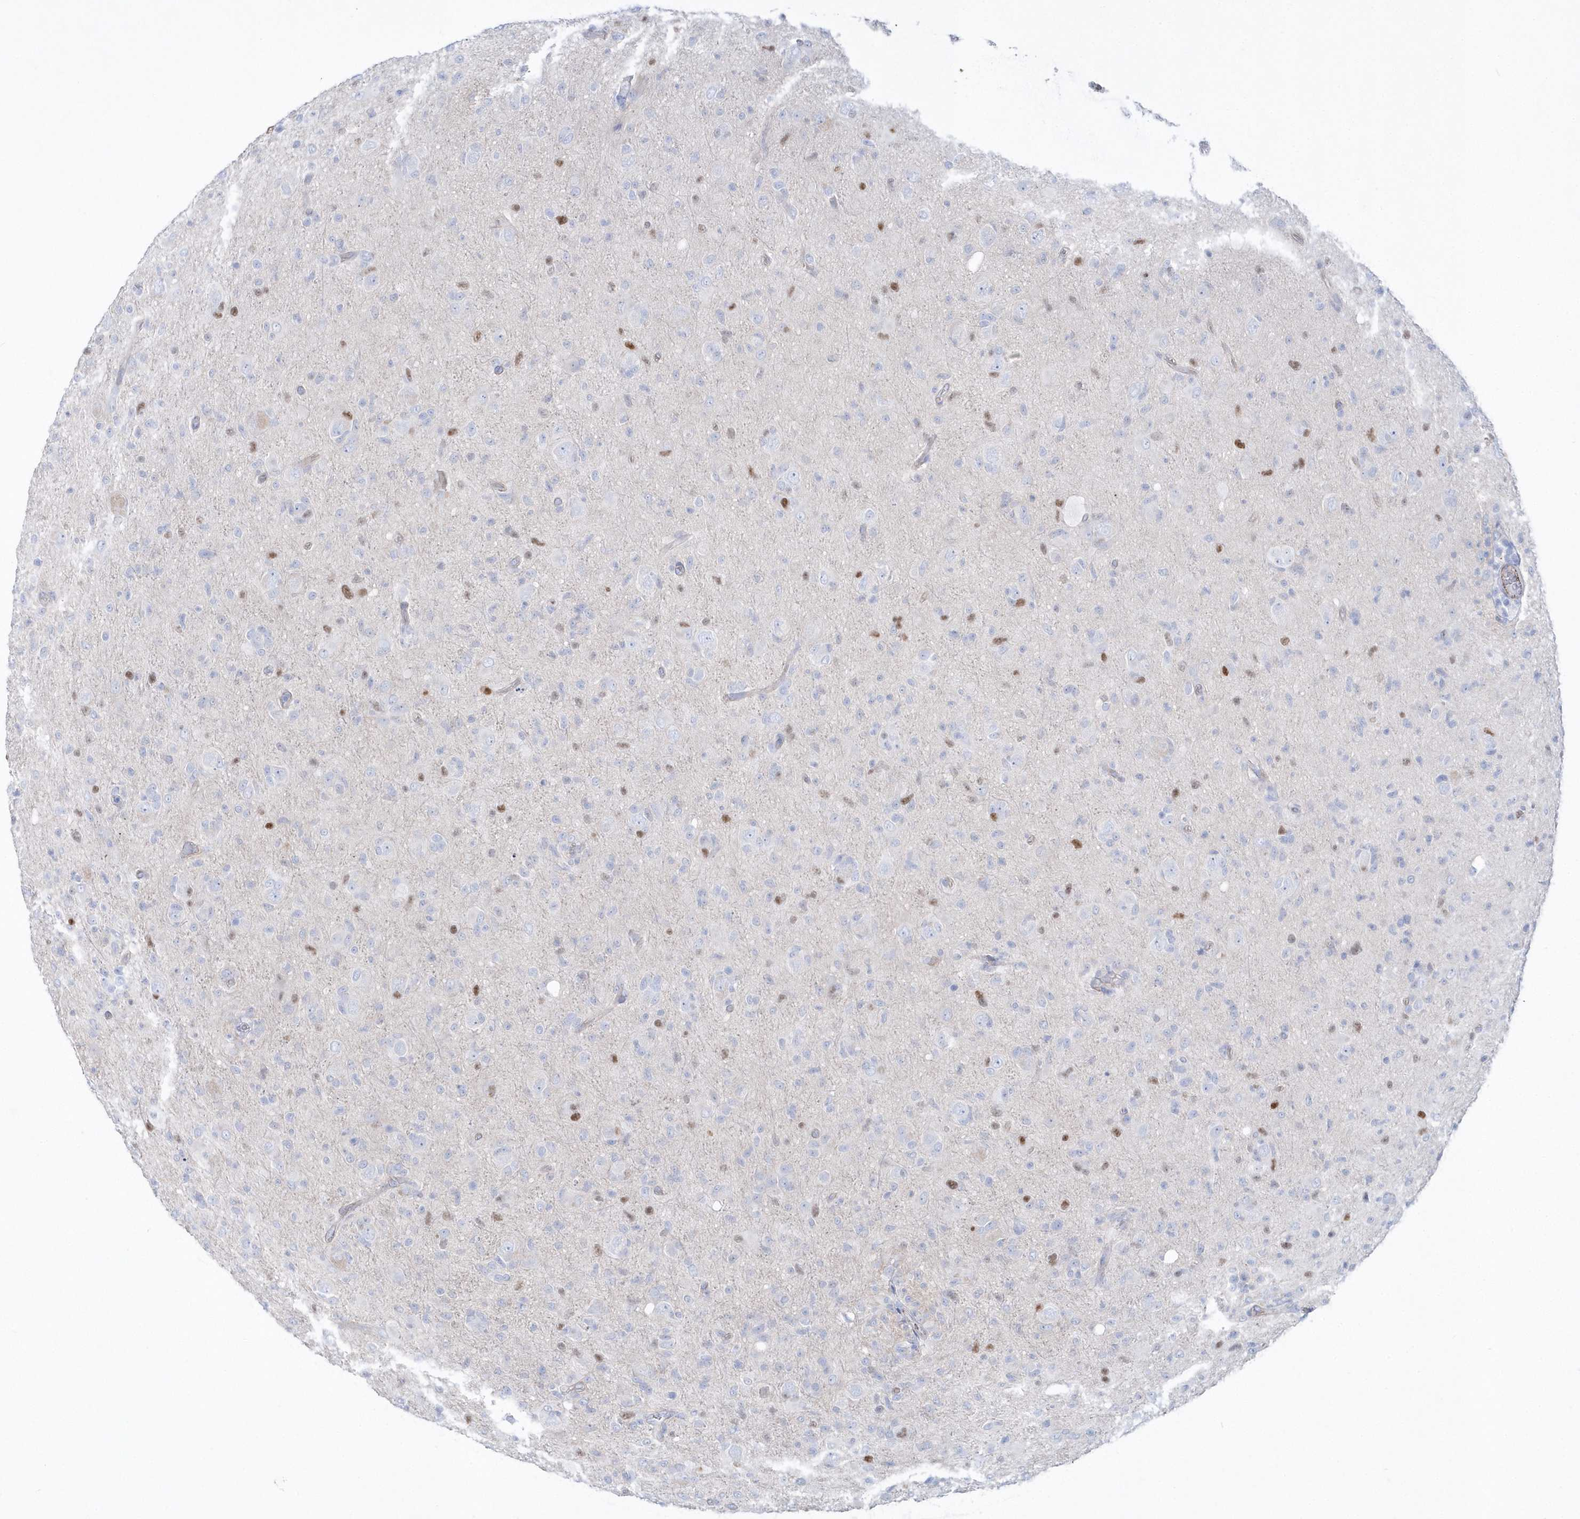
{"staining": {"intensity": "negative", "quantity": "none", "location": "none"}, "tissue": "glioma", "cell_type": "Tumor cells", "image_type": "cancer", "snomed": [{"axis": "morphology", "description": "Glioma, malignant, High grade"}, {"axis": "topography", "description": "Brain"}], "caption": "Protein analysis of malignant glioma (high-grade) shows no significant staining in tumor cells.", "gene": "TMCO6", "patient": {"sex": "female", "age": 57}}